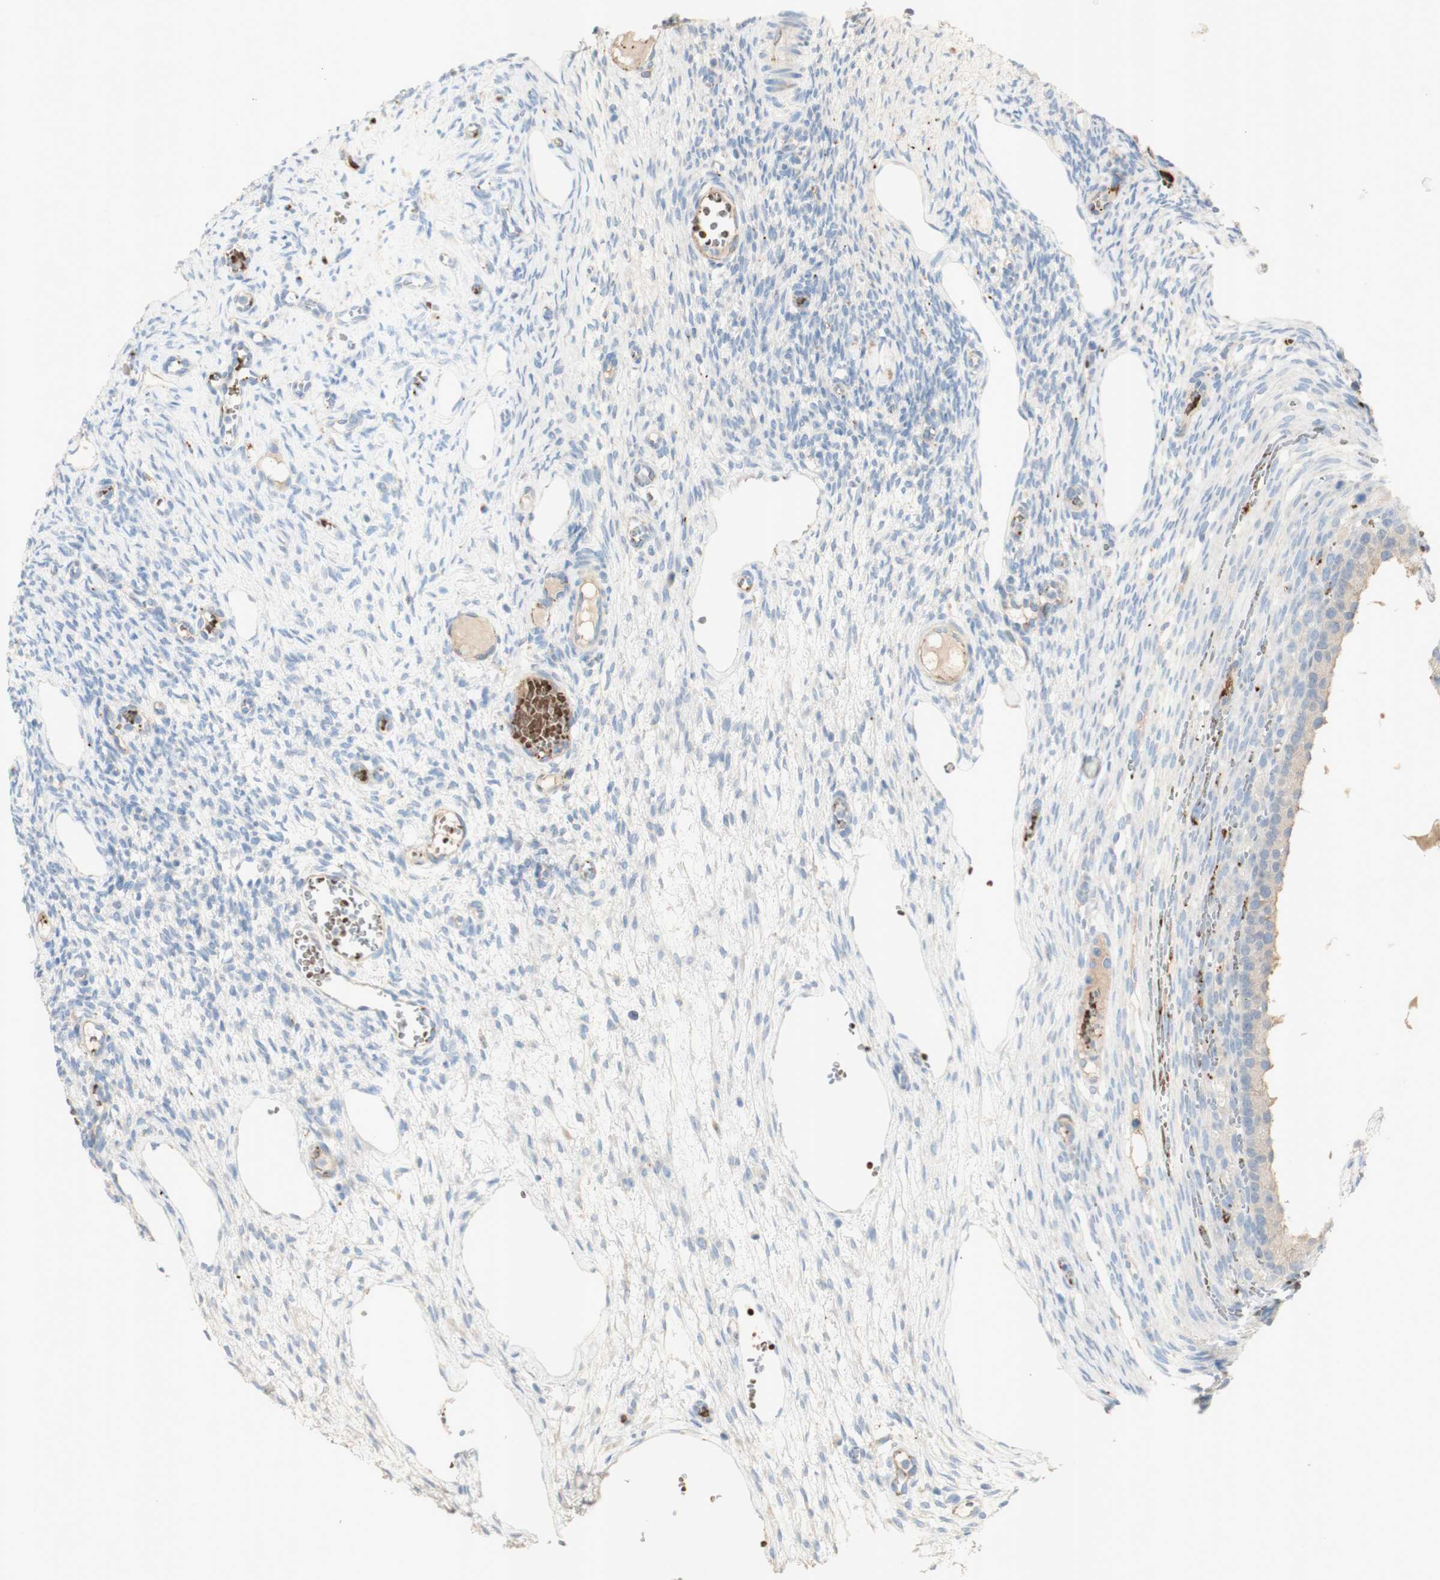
{"staining": {"intensity": "weak", "quantity": ">75%", "location": "cytoplasmic/membranous"}, "tissue": "ovary", "cell_type": "Follicle cells", "image_type": "normal", "snomed": [{"axis": "morphology", "description": "Normal tissue, NOS"}, {"axis": "topography", "description": "Ovary"}], "caption": "Immunohistochemical staining of benign ovary reveals low levels of weak cytoplasmic/membranous expression in approximately >75% of follicle cells.", "gene": "GAN", "patient": {"sex": "female", "age": 33}}